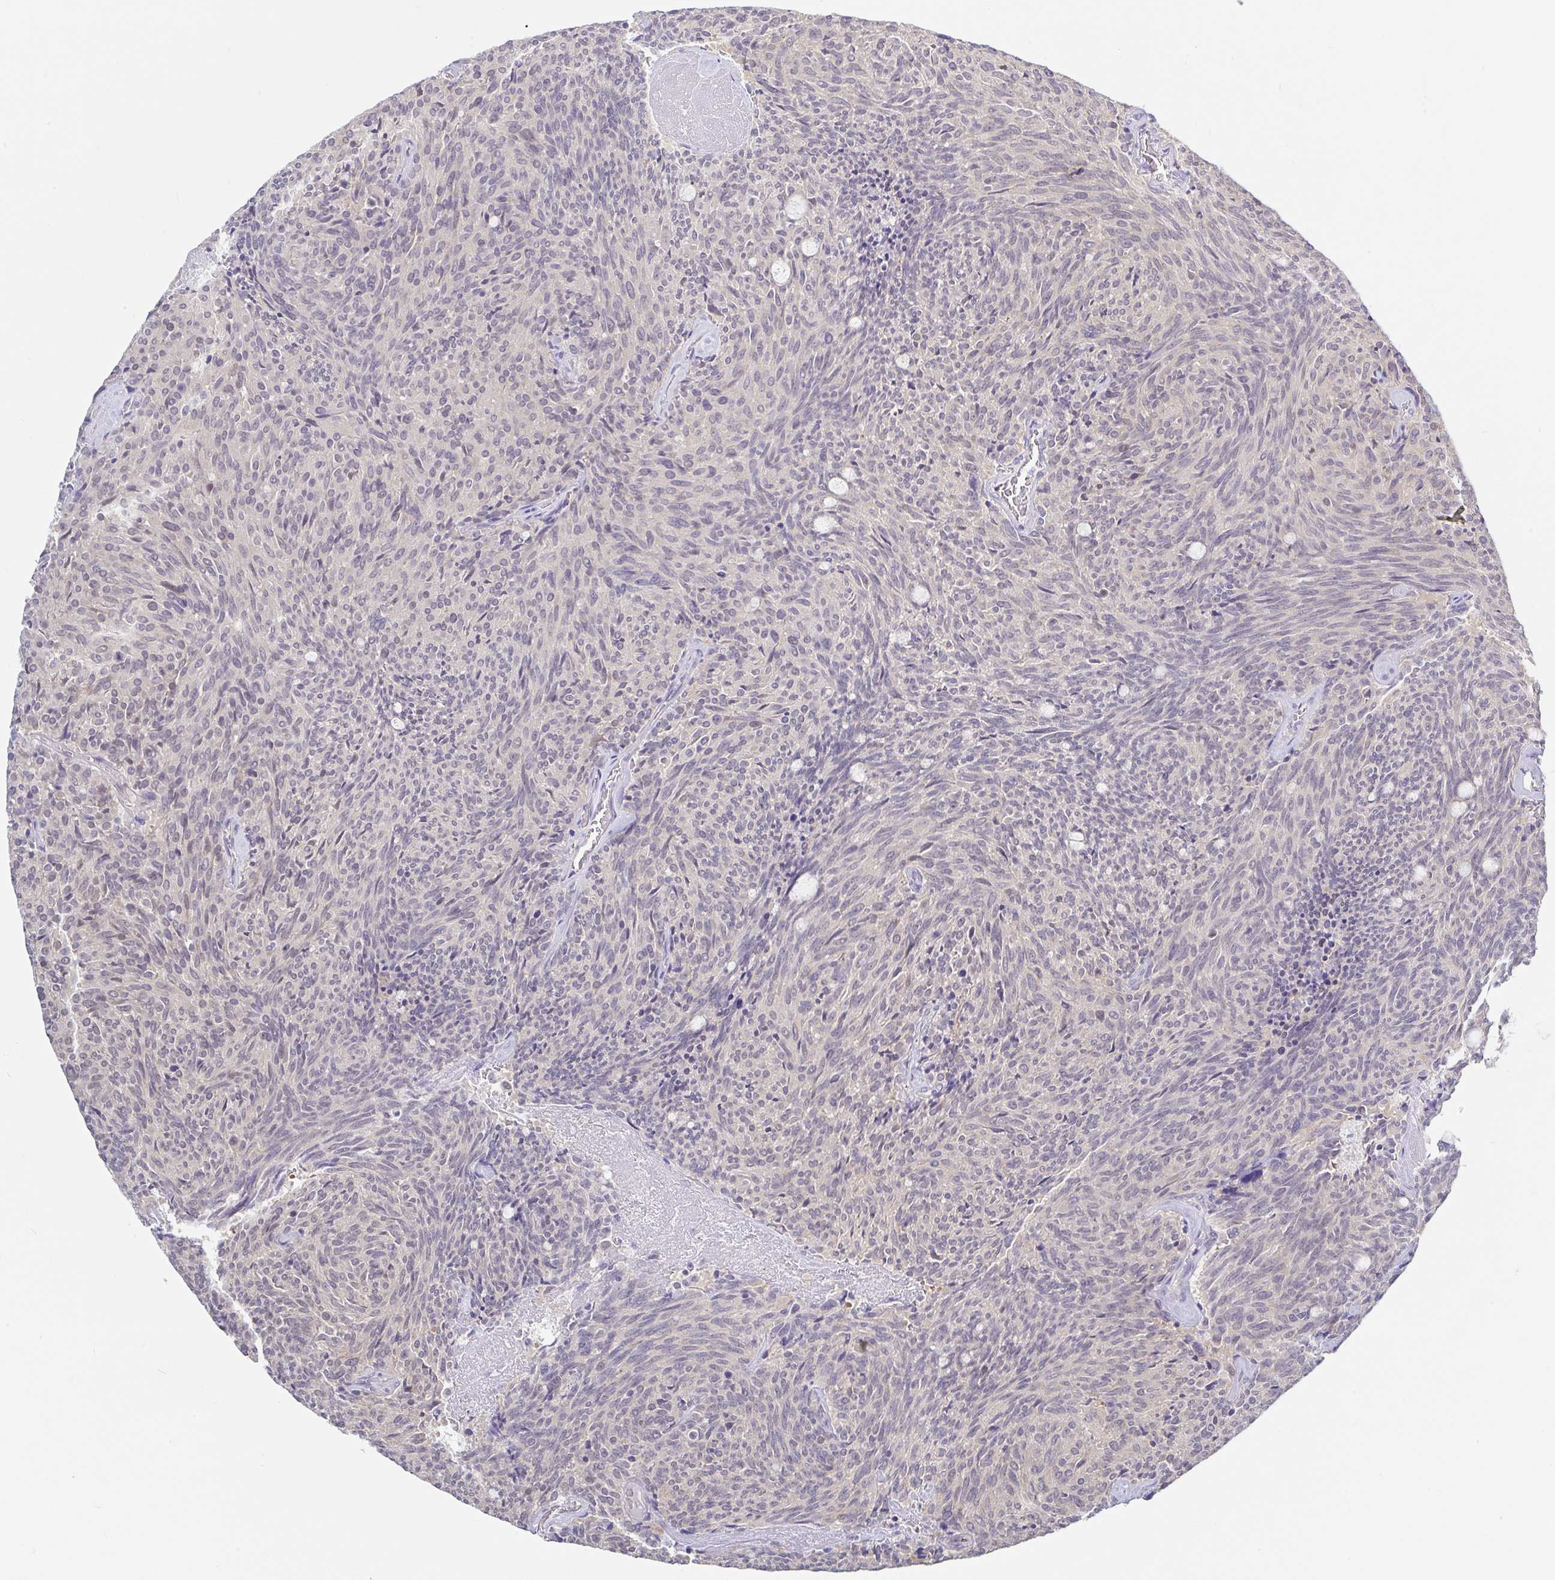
{"staining": {"intensity": "weak", "quantity": "<25%", "location": "nuclear"}, "tissue": "carcinoid", "cell_type": "Tumor cells", "image_type": "cancer", "snomed": [{"axis": "morphology", "description": "Carcinoid, malignant, NOS"}, {"axis": "topography", "description": "Pancreas"}], "caption": "Immunohistochemistry (IHC) histopathology image of neoplastic tissue: human carcinoid (malignant) stained with DAB (3,3'-diaminobenzidine) demonstrates no significant protein staining in tumor cells.", "gene": "HYPK", "patient": {"sex": "female", "age": 54}}